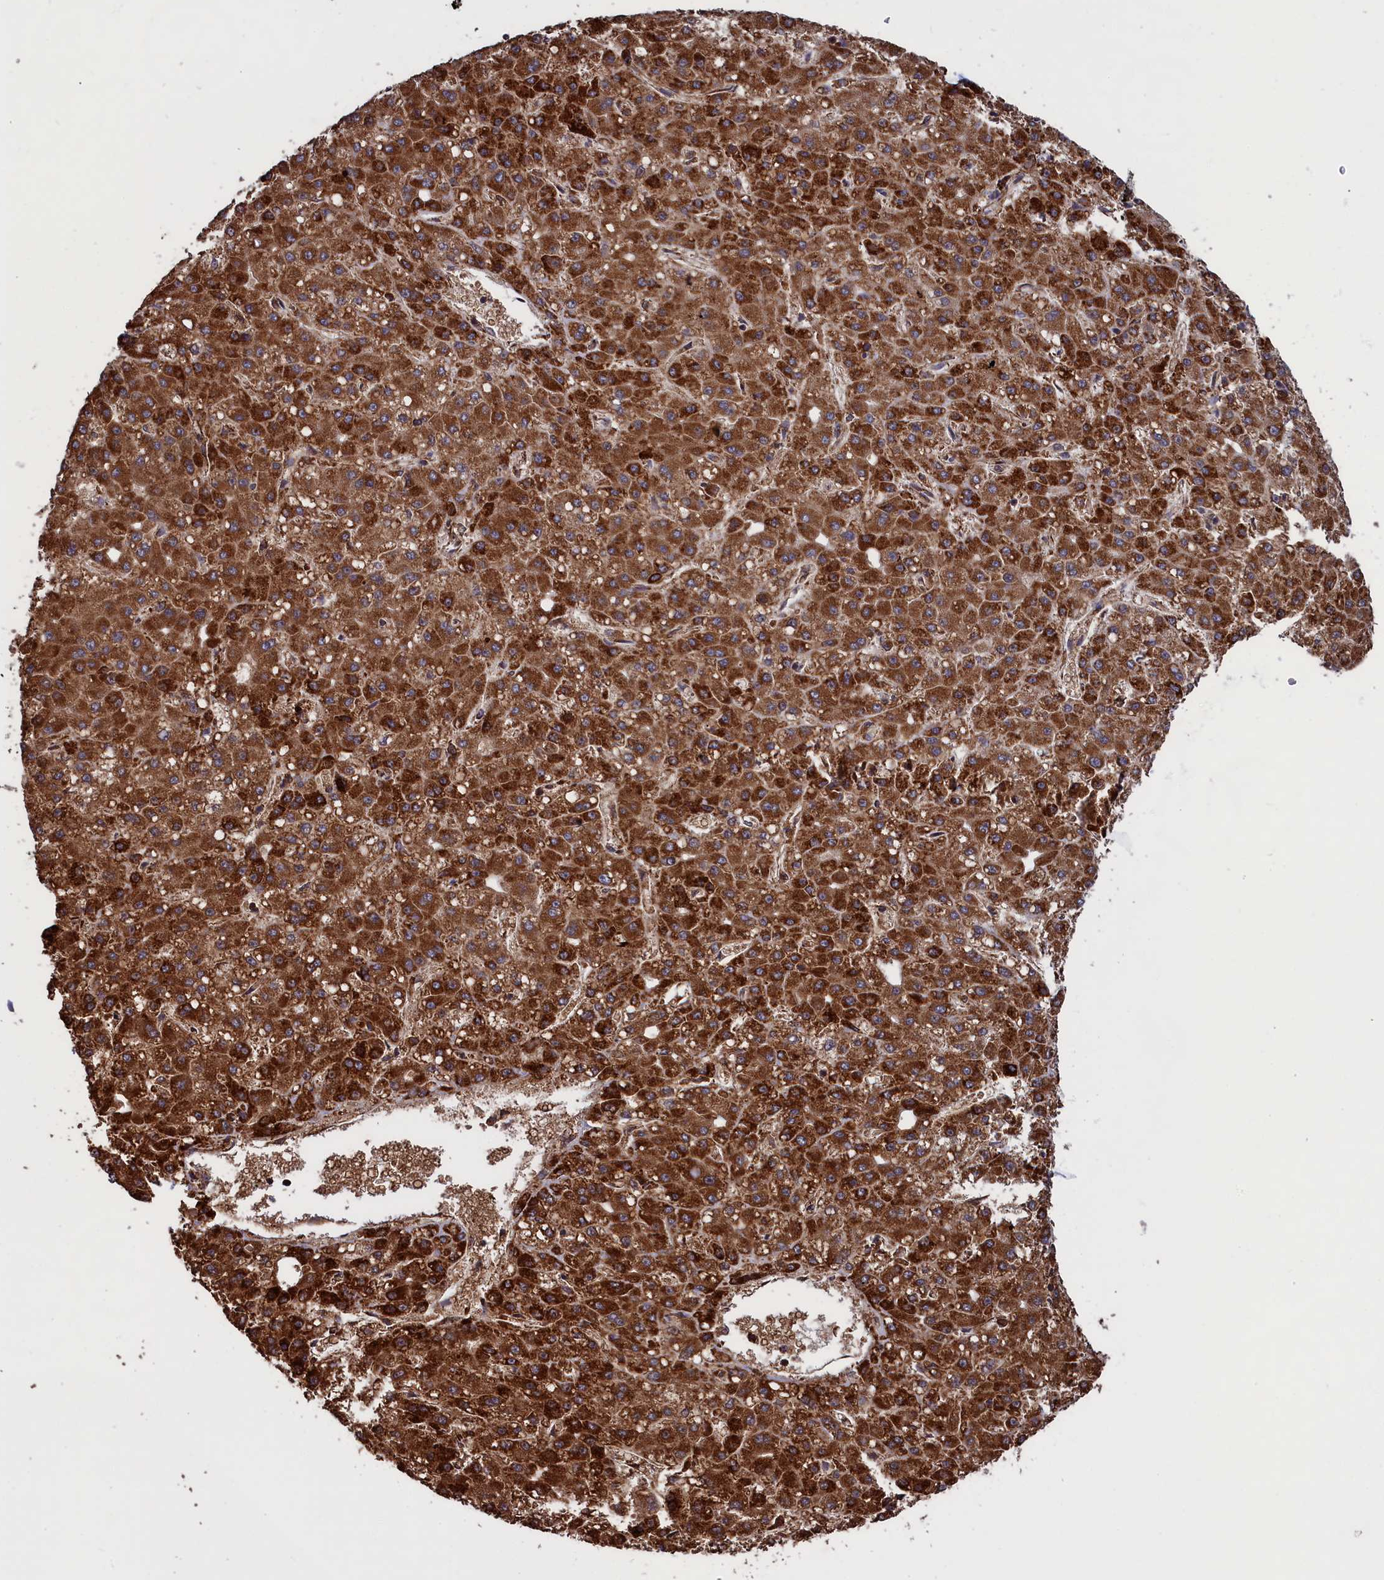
{"staining": {"intensity": "strong", "quantity": ">75%", "location": "cytoplasmic/membranous"}, "tissue": "liver cancer", "cell_type": "Tumor cells", "image_type": "cancer", "snomed": [{"axis": "morphology", "description": "Carcinoma, Hepatocellular, NOS"}, {"axis": "topography", "description": "Liver"}], "caption": "Human liver cancer stained with a brown dye reveals strong cytoplasmic/membranous positive expression in about >75% of tumor cells.", "gene": "PLA2G4C", "patient": {"sex": "male", "age": 67}}